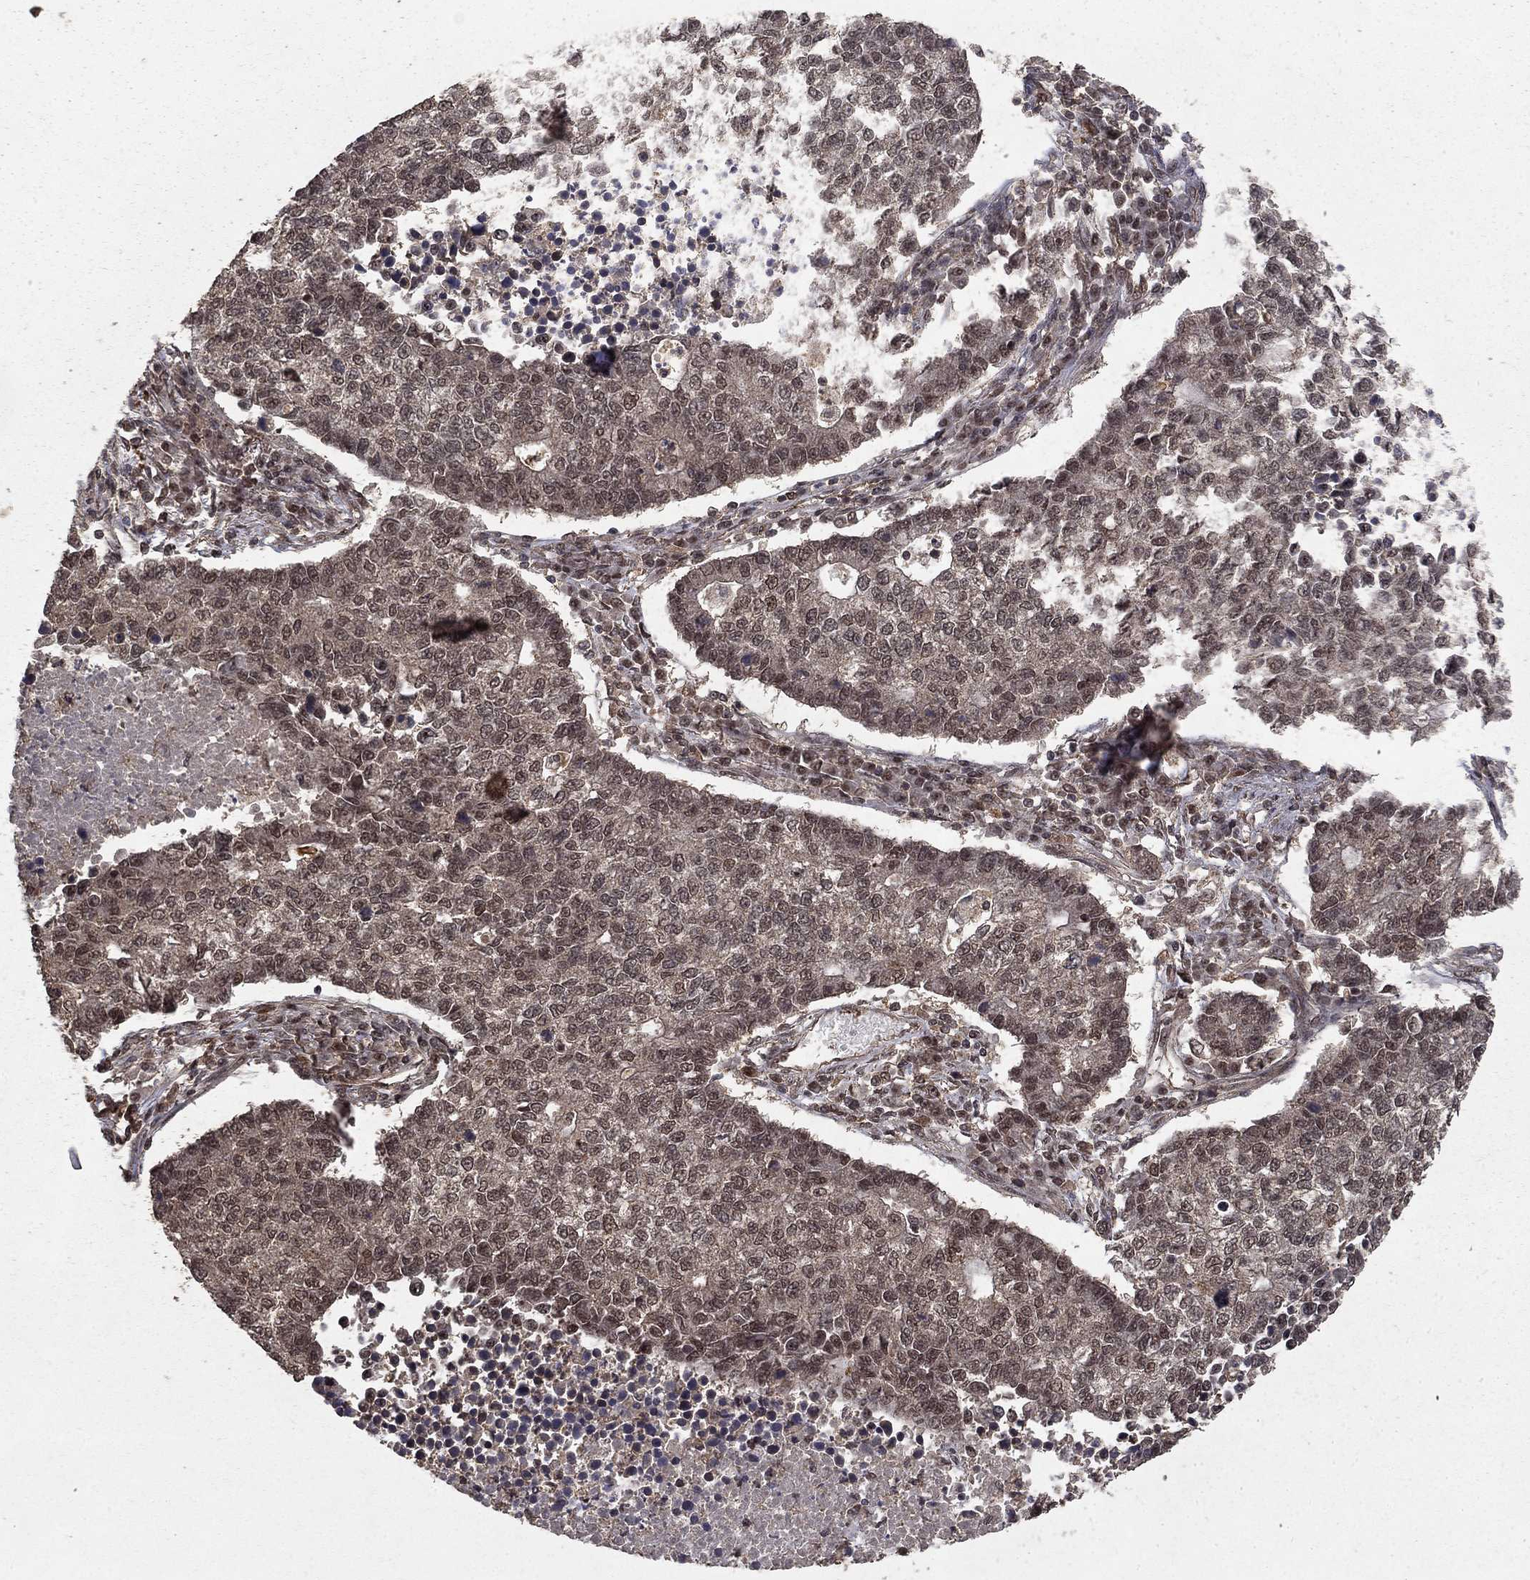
{"staining": {"intensity": "weak", "quantity": "<25%", "location": "cytoplasmic/membranous"}, "tissue": "lung cancer", "cell_type": "Tumor cells", "image_type": "cancer", "snomed": [{"axis": "morphology", "description": "Adenocarcinoma, NOS"}, {"axis": "topography", "description": "Lung"}], "caption": "An image of adenocarcinoma (lung) stained for a protein reveals no brown staining in tumor cells.", "gene": "PRDM1", "patient": {"sex": "male", "age": 57}}